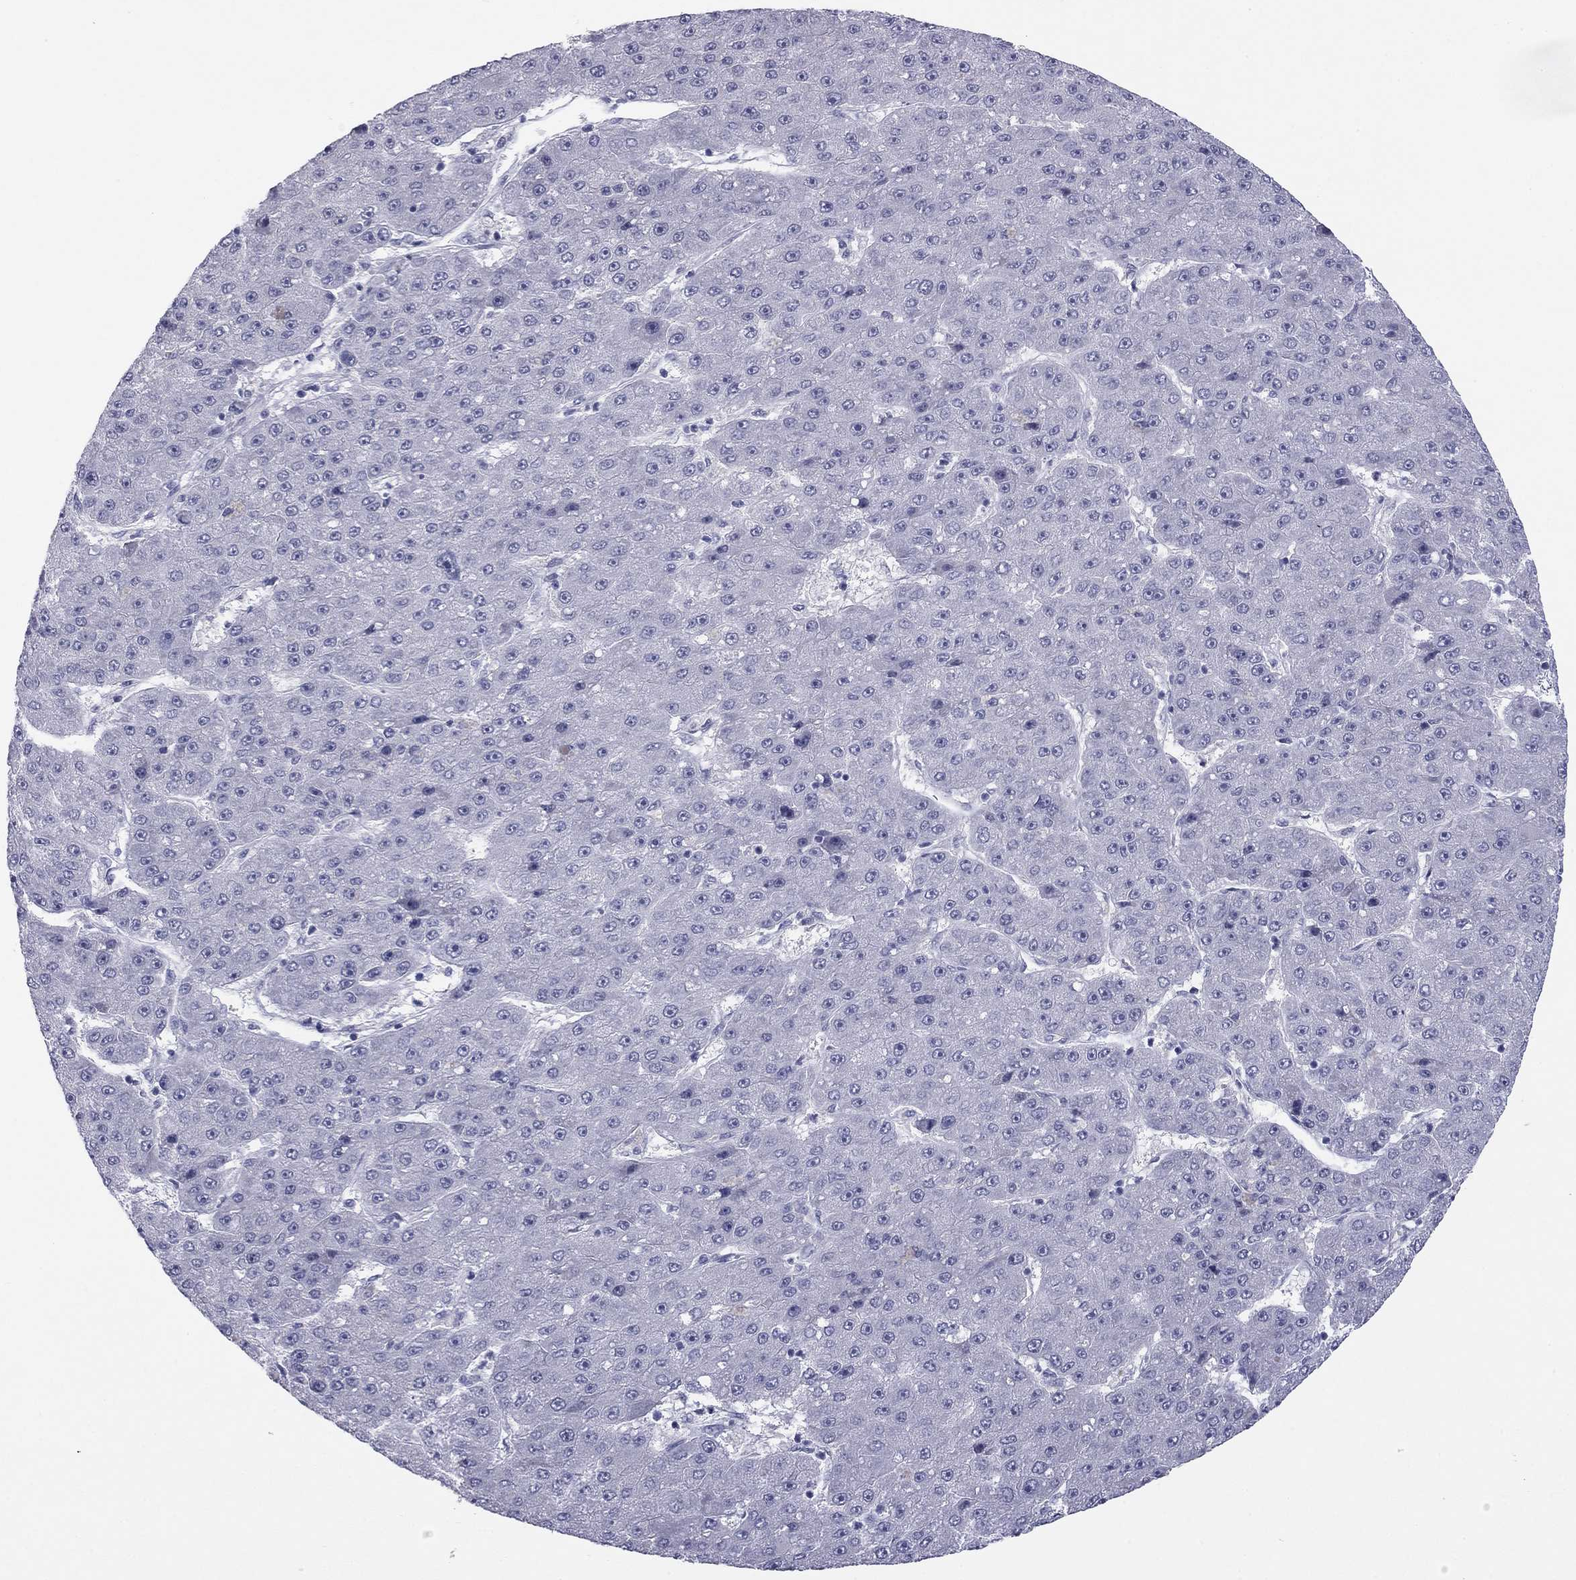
{"staining": {"intensity": "negative", "quantity": "none", "location": "none"}, "tissue": "liver cancer", "cell_type": "Tumor cells", "image_type": "cancer", "snomed": [{"axis": "morphology", "description": "Carcinoma, Hepatocellular, NOS"}, {"axis": "topography", "description": "Liver"}], "caption": "Immunohistochemical staining of human liver cancer demonstrates no significant staining in tumor cells.", "gene": "TFAP2B", "patient": {"sex": "male", "age": 67}}